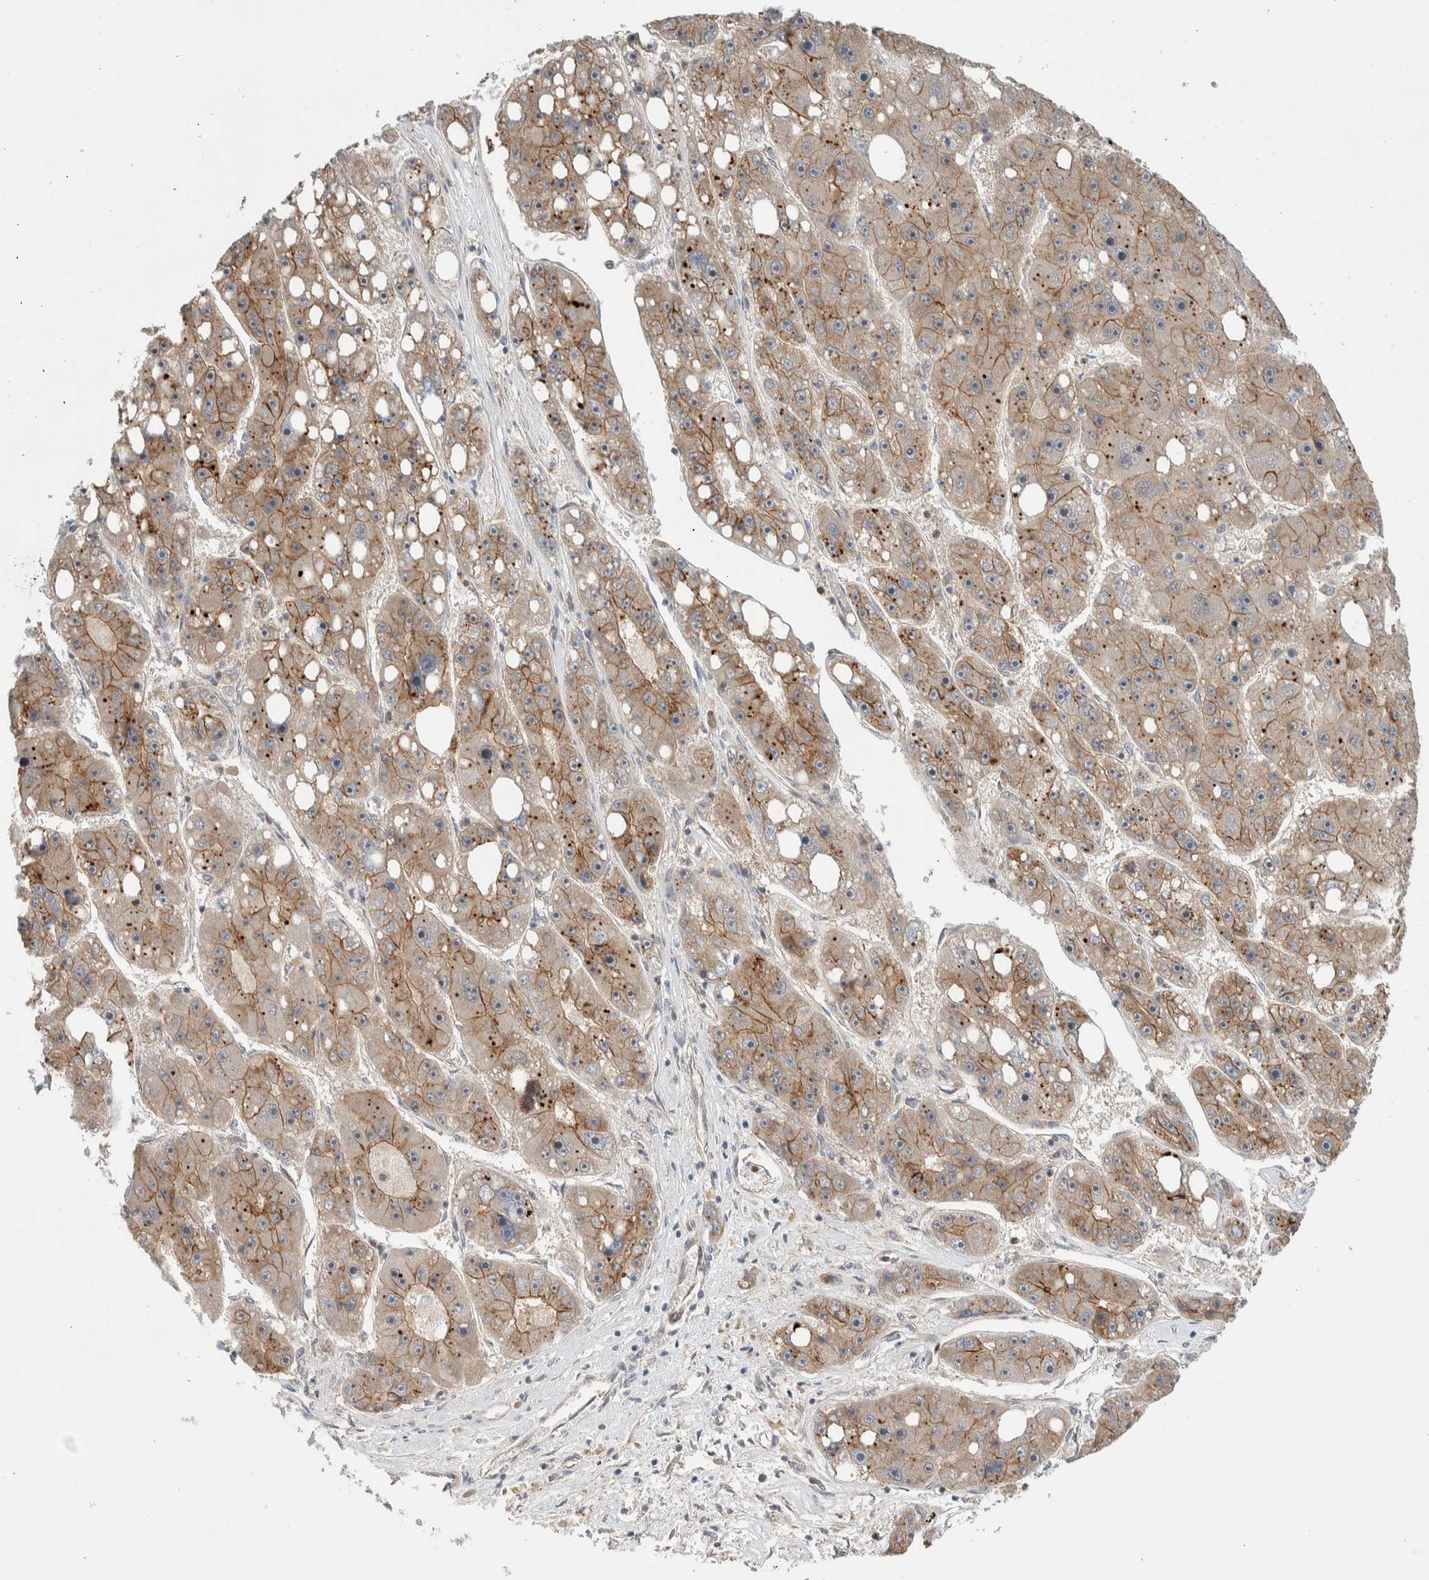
{"staining": {"intensity": "moderate", "quantity": ">75%", "location": "cytoplasmic/membranous"}, "tissue": "liver cancer", "cell_type": "Tumor cells", "image_type": "cancer", "snomed": [{"axis": "morphology", "description": "Carcinoma, Hepatocellular, NOS"}, {"axis": "topography", "description": "Liver"}], "caption": "The histopathology image reveals staining of liver cancer (hepatocellular carcinoma), revealing moderate cytoplasmic/membranous protein positivity (brown color) within tumor cells.", "gene": "DEPTOR", "patient": {"sex": "female", "age": 61}}